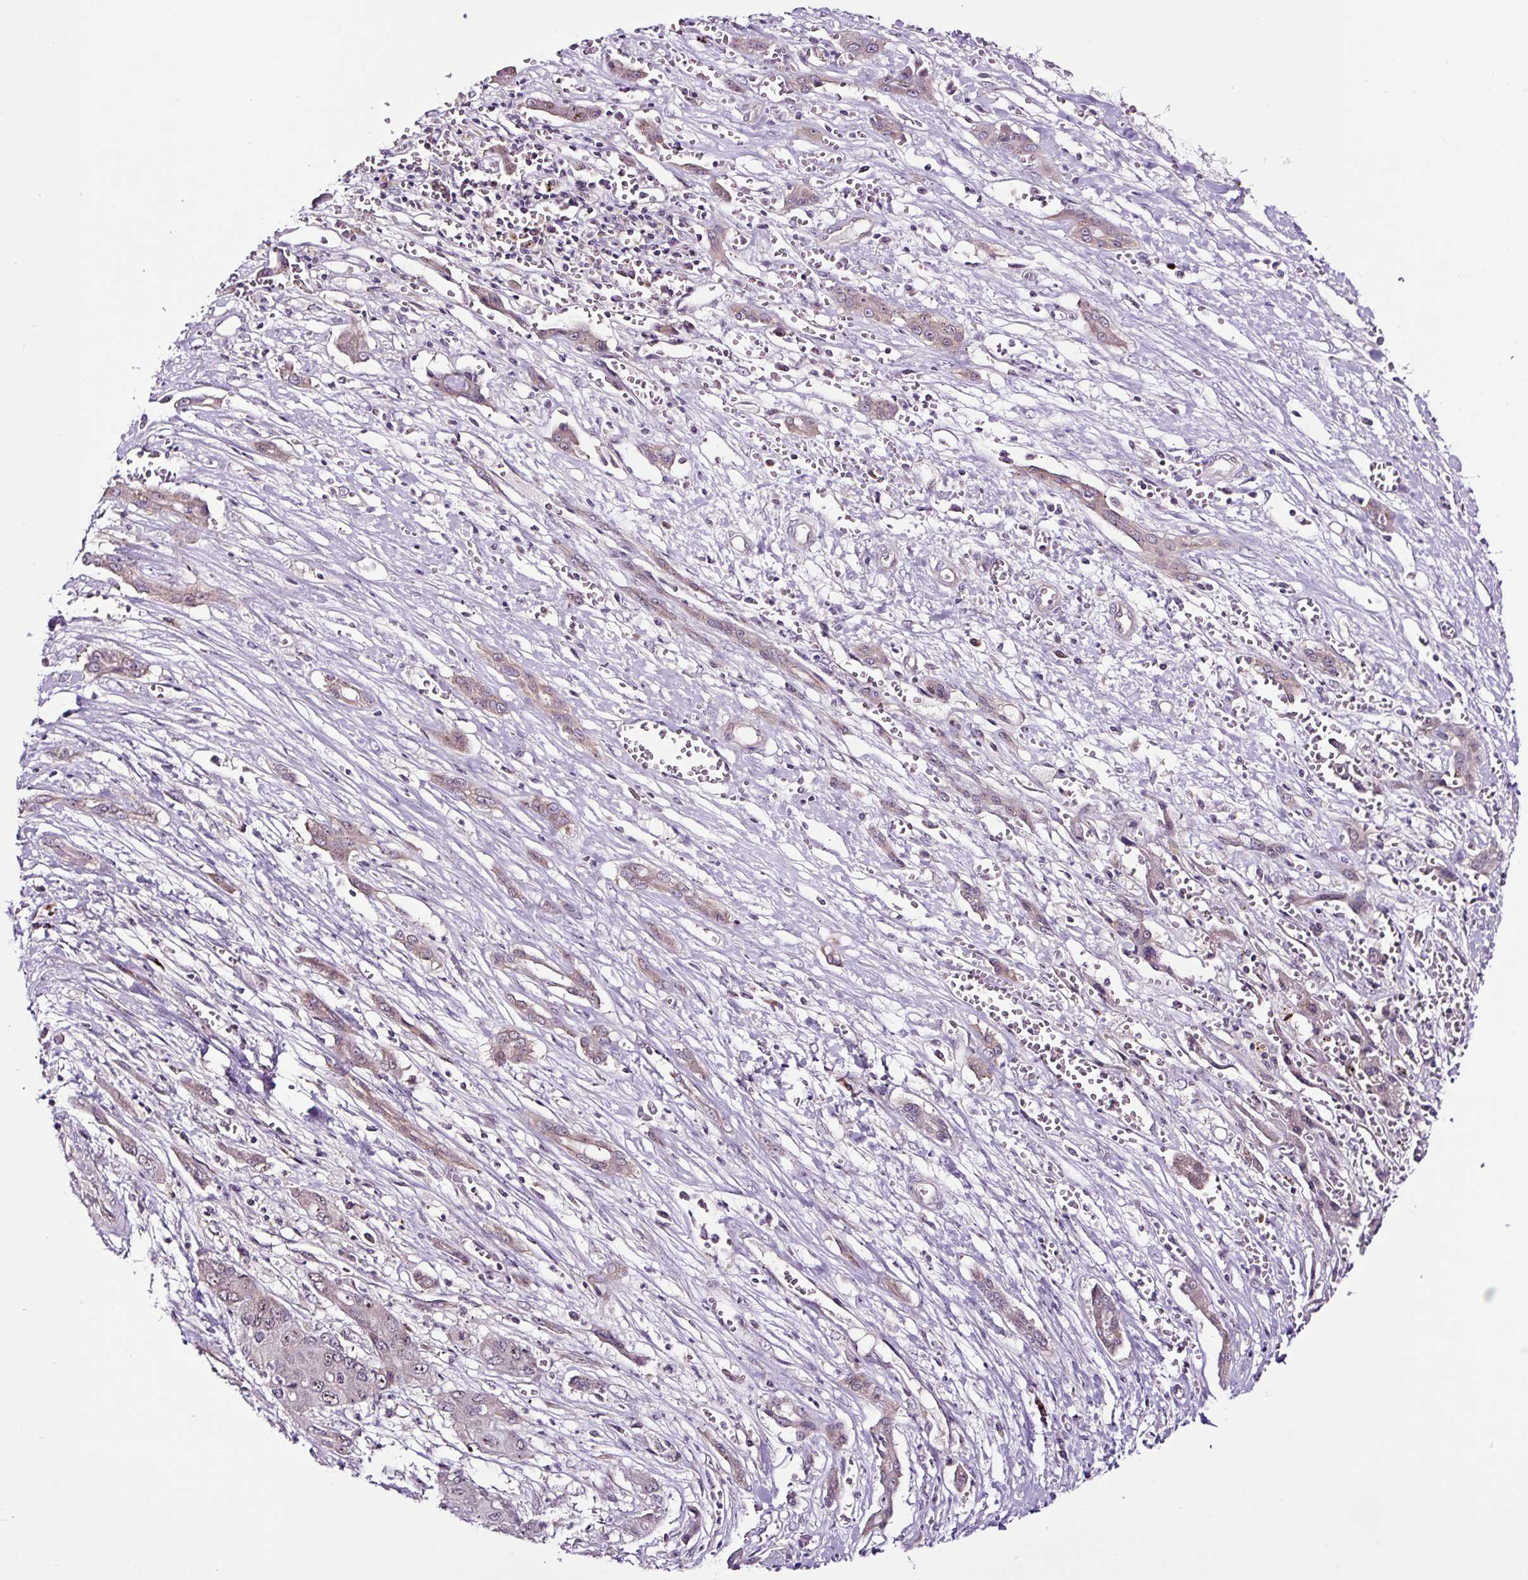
{"staining": {"intensity": "weak", "quantity": "<25%", "location": "cytoplasmic/membranous,nuclear"}, "tissue": "liver cancer", "cell_type": "Tumor cells", "image_type": "cancer", "snomed": [{"axis": "morphology", "description": "Cholangiocarcinoma"}, {"axis": "topography", "description": "Liver"}], "caption": "The micrograph displays no staining of tumor cells in liver cancer.", "gene": "NOM1", "patient": {"sex": "male", "age": 67}}